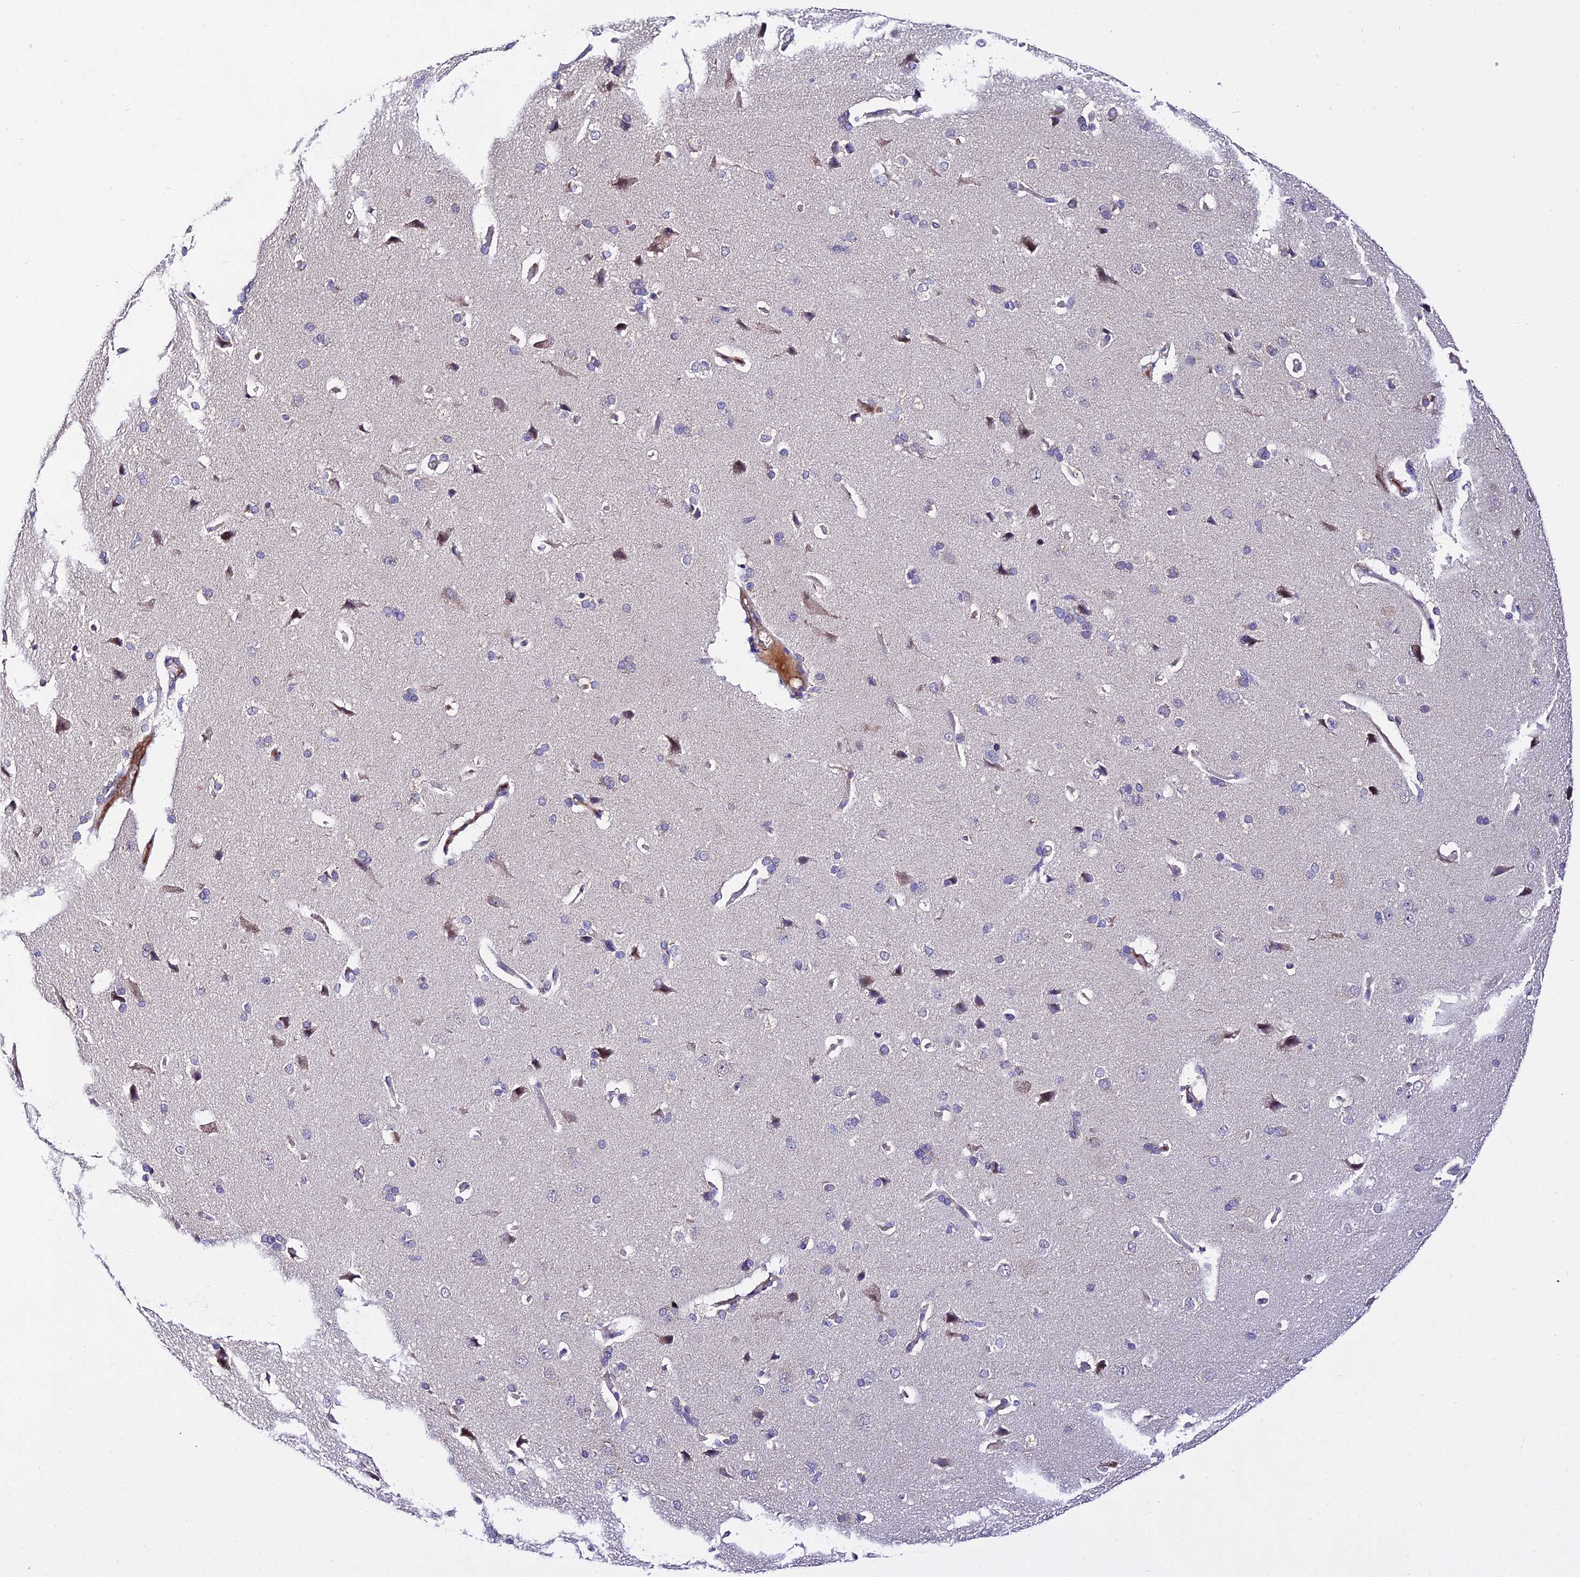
{"staining": {"intensity": "negative", "quantity": "none", "location": "none"}, "tissue": "cerebral cortex", "cell_type": "Endothelial cells", "image_type": "normal", "snomed": [{"axis": "morphology", "description": "Normal tissue, NOS"}, {"axis": "topography", "description": "Cerebral cortex"}], "caption": "Cerebral cortex stained for a protein using IHC reveals no expression endothelial cells.", "gene": "WDR5B", "patient": {"sex": "male", "age": 62}}